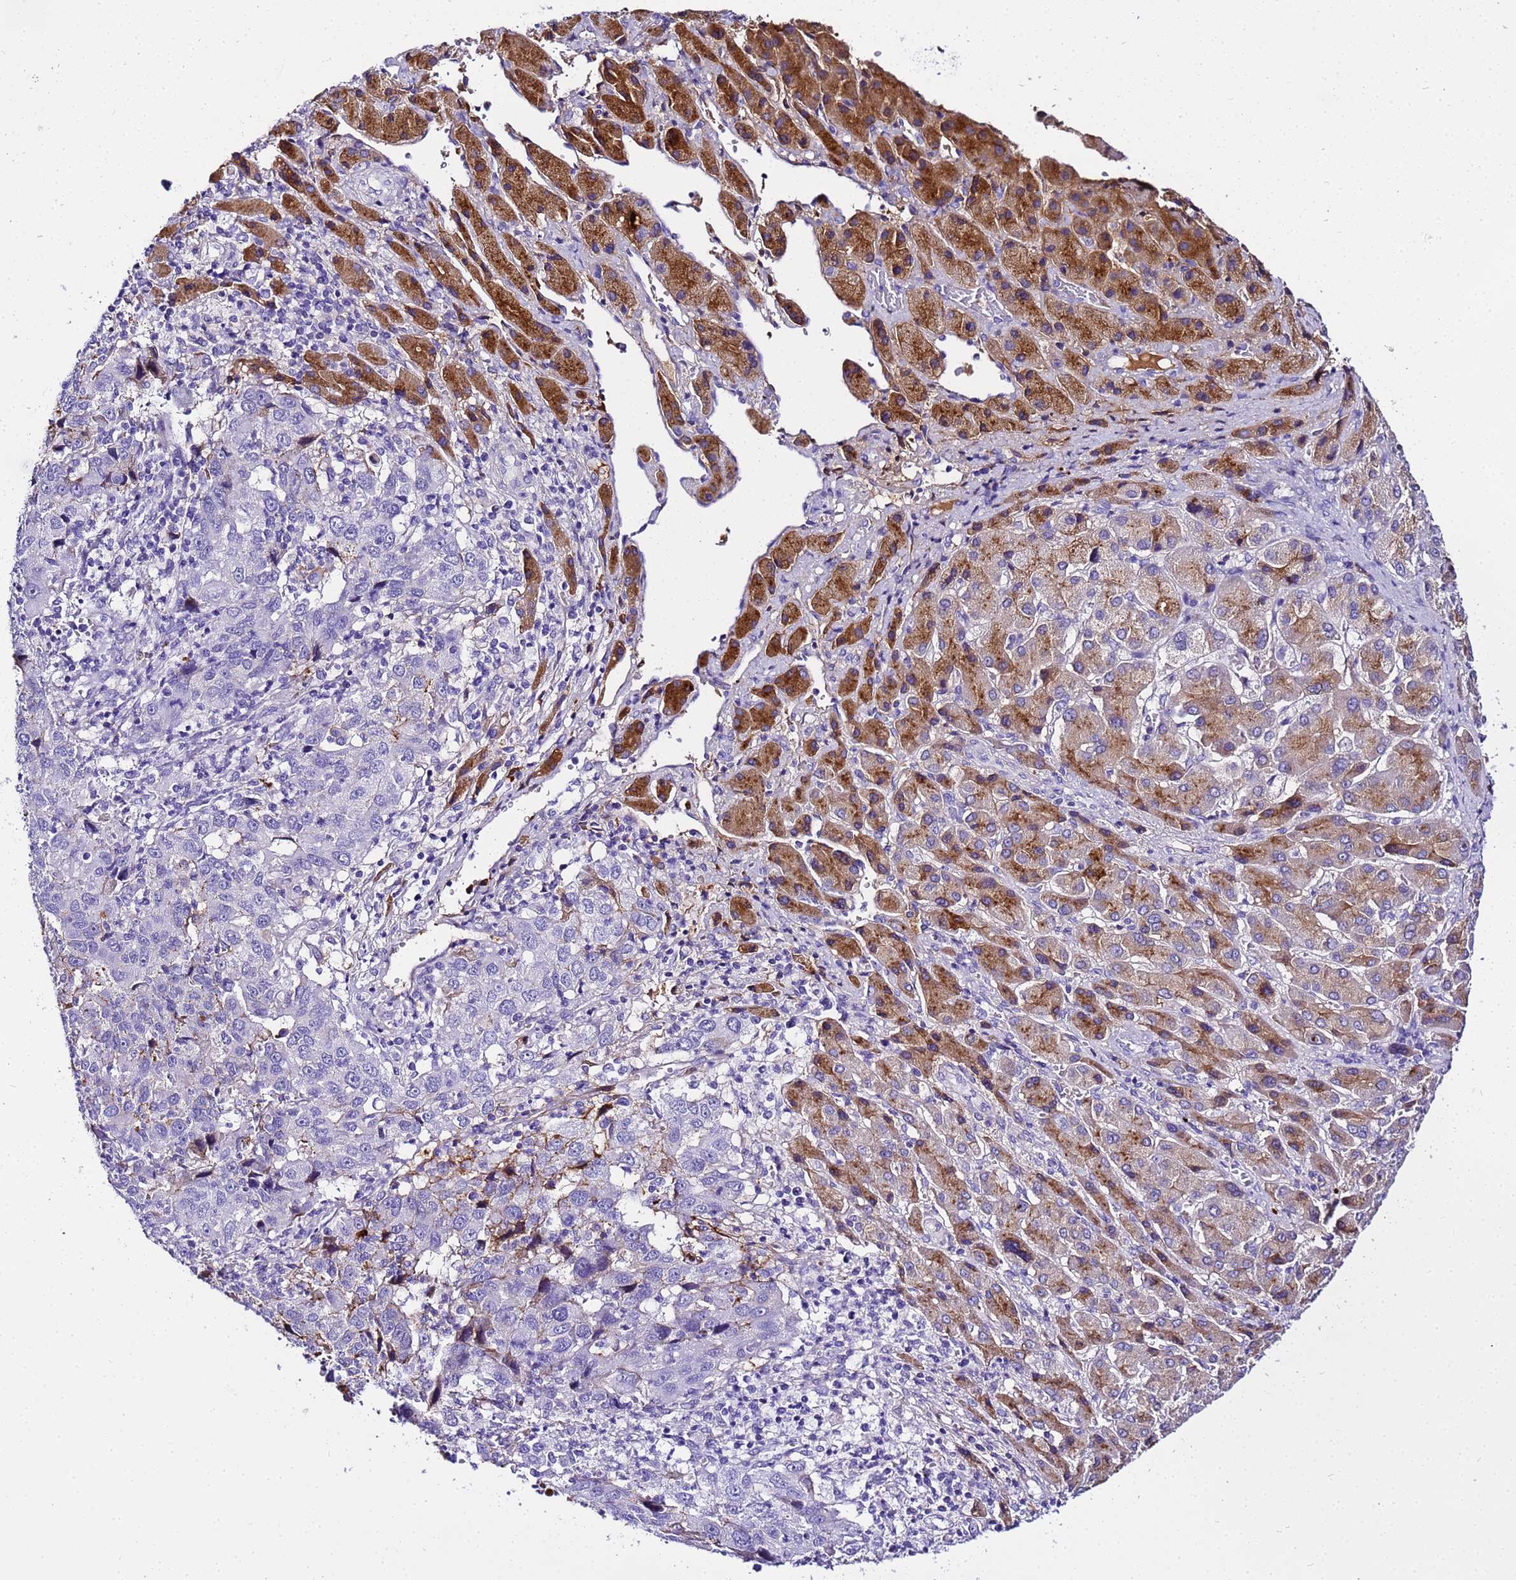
{"staining": {"intensity": "negative", "quantity": "none", "location": "none"}, "tissue": "liver cancer", "cell_type": "Tumor cells", "image_type": "cancer", "snomed": [{"axis": "morphology", "description": "Carcinoma, Hepatocellular, NOS"}, {"axis": "topography", "description": "Liver"}], "caption": "Histopathology image shows no significant protein positivity in tumor cells of liver hepatocellular carcinoma.", "gene": "CFHR2", "patient": {"sex": "male", "age": 63}}